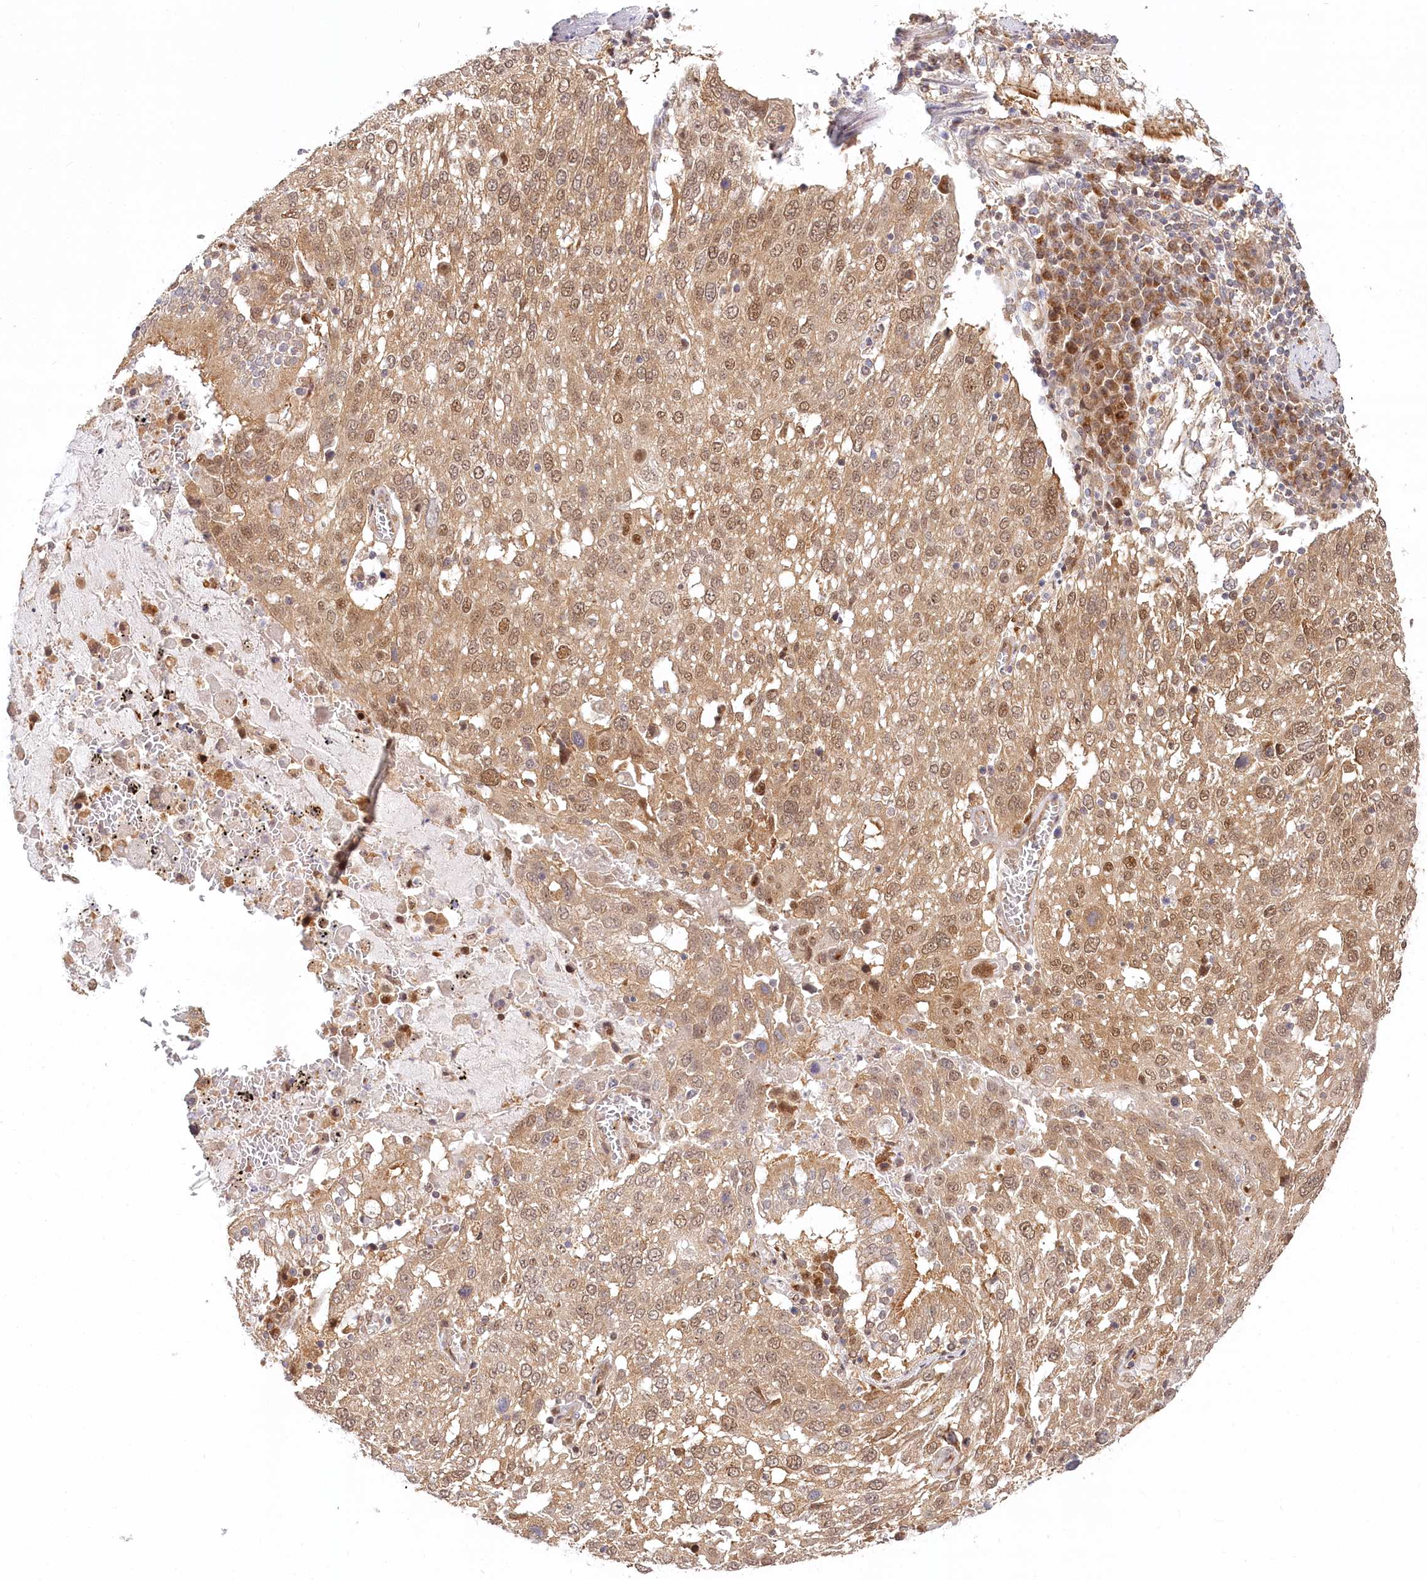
{"staining": {"intensity": "moderate", "quantity": "25%-75%", "location": "cytoplasmic/membranous,nuclear"}, "tissue": "lung cancer", "cell_type": "Tumor cells", "image_type": "cancer", "snomed": [{"axis": "morphology", "description": "Squamous cell carcinoma, NOS"}, {"axis": "topography", "description": "Lung"}], "caption": "Moderate cytoplasmic/membranous and nuclear positivity for a protein is identified in about 25%-75% of tumor cells of squamous cell carcinoma (lung) using immunohistochemistry (IHC).", "gene": "CEP70", "patient": {"sex": "male", "age": 65}}